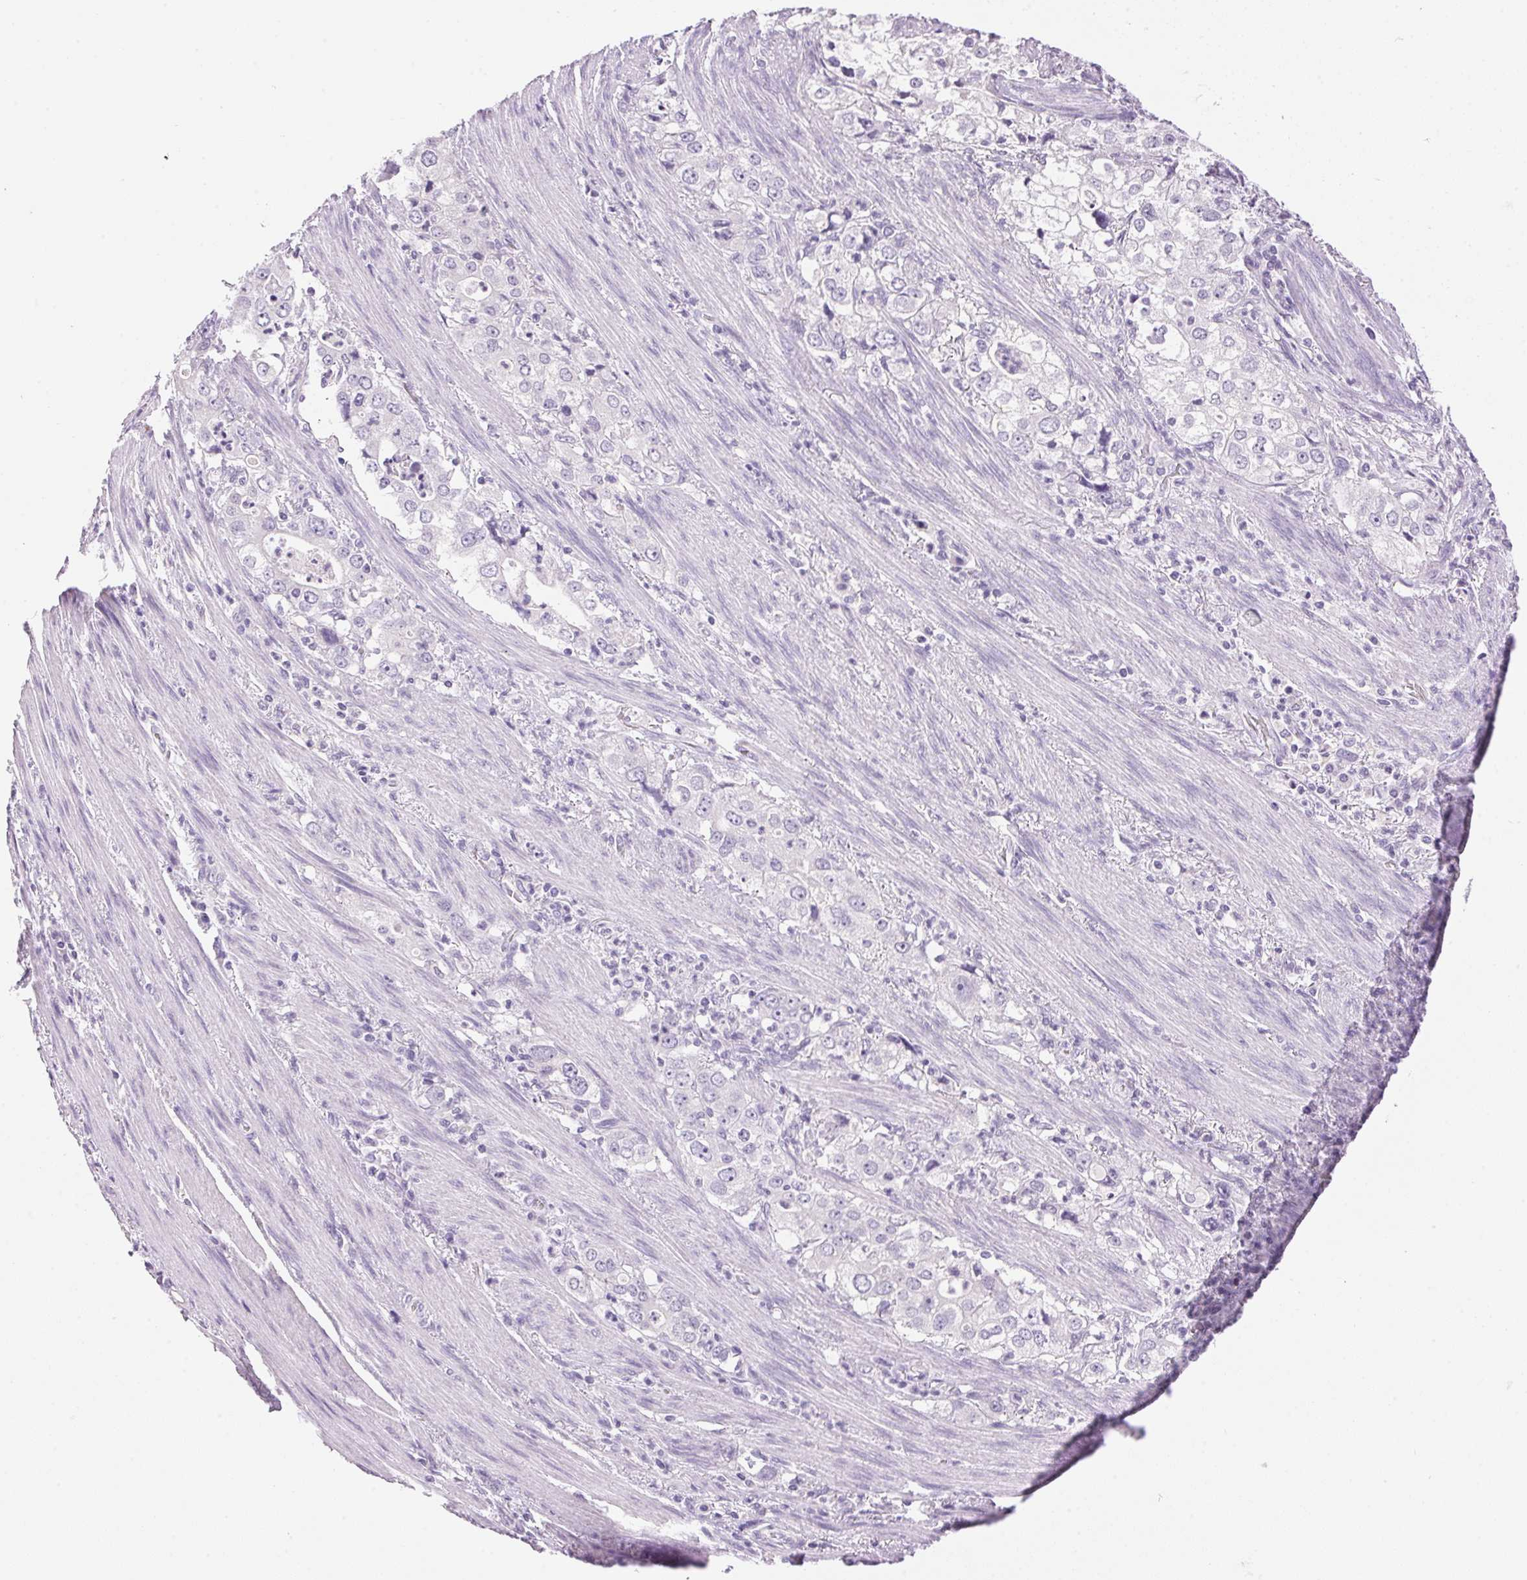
{"staining": {"intensity": "negative", "quantity": "none", "location": "none"}, "tissue": "stomach cancer", "cell_type": "Tumor cells", "image_type": "cancer", "snomed": [{"axis": "morphology", "description": "Adenocarcinoma, NOS"}, {"axis": "topography", "description": "Stomach, upper"}], "caption": "Tumor cells show no significant protein positivity in stomach cancer (adenocarcinoma). (DAB (3,3'-diaminobenzidine) immunohistochemistry (IHC) with hematoxylin counter stain).", "gene": "HSD17B2", "patient": {"sex": "male", "age": 75}}